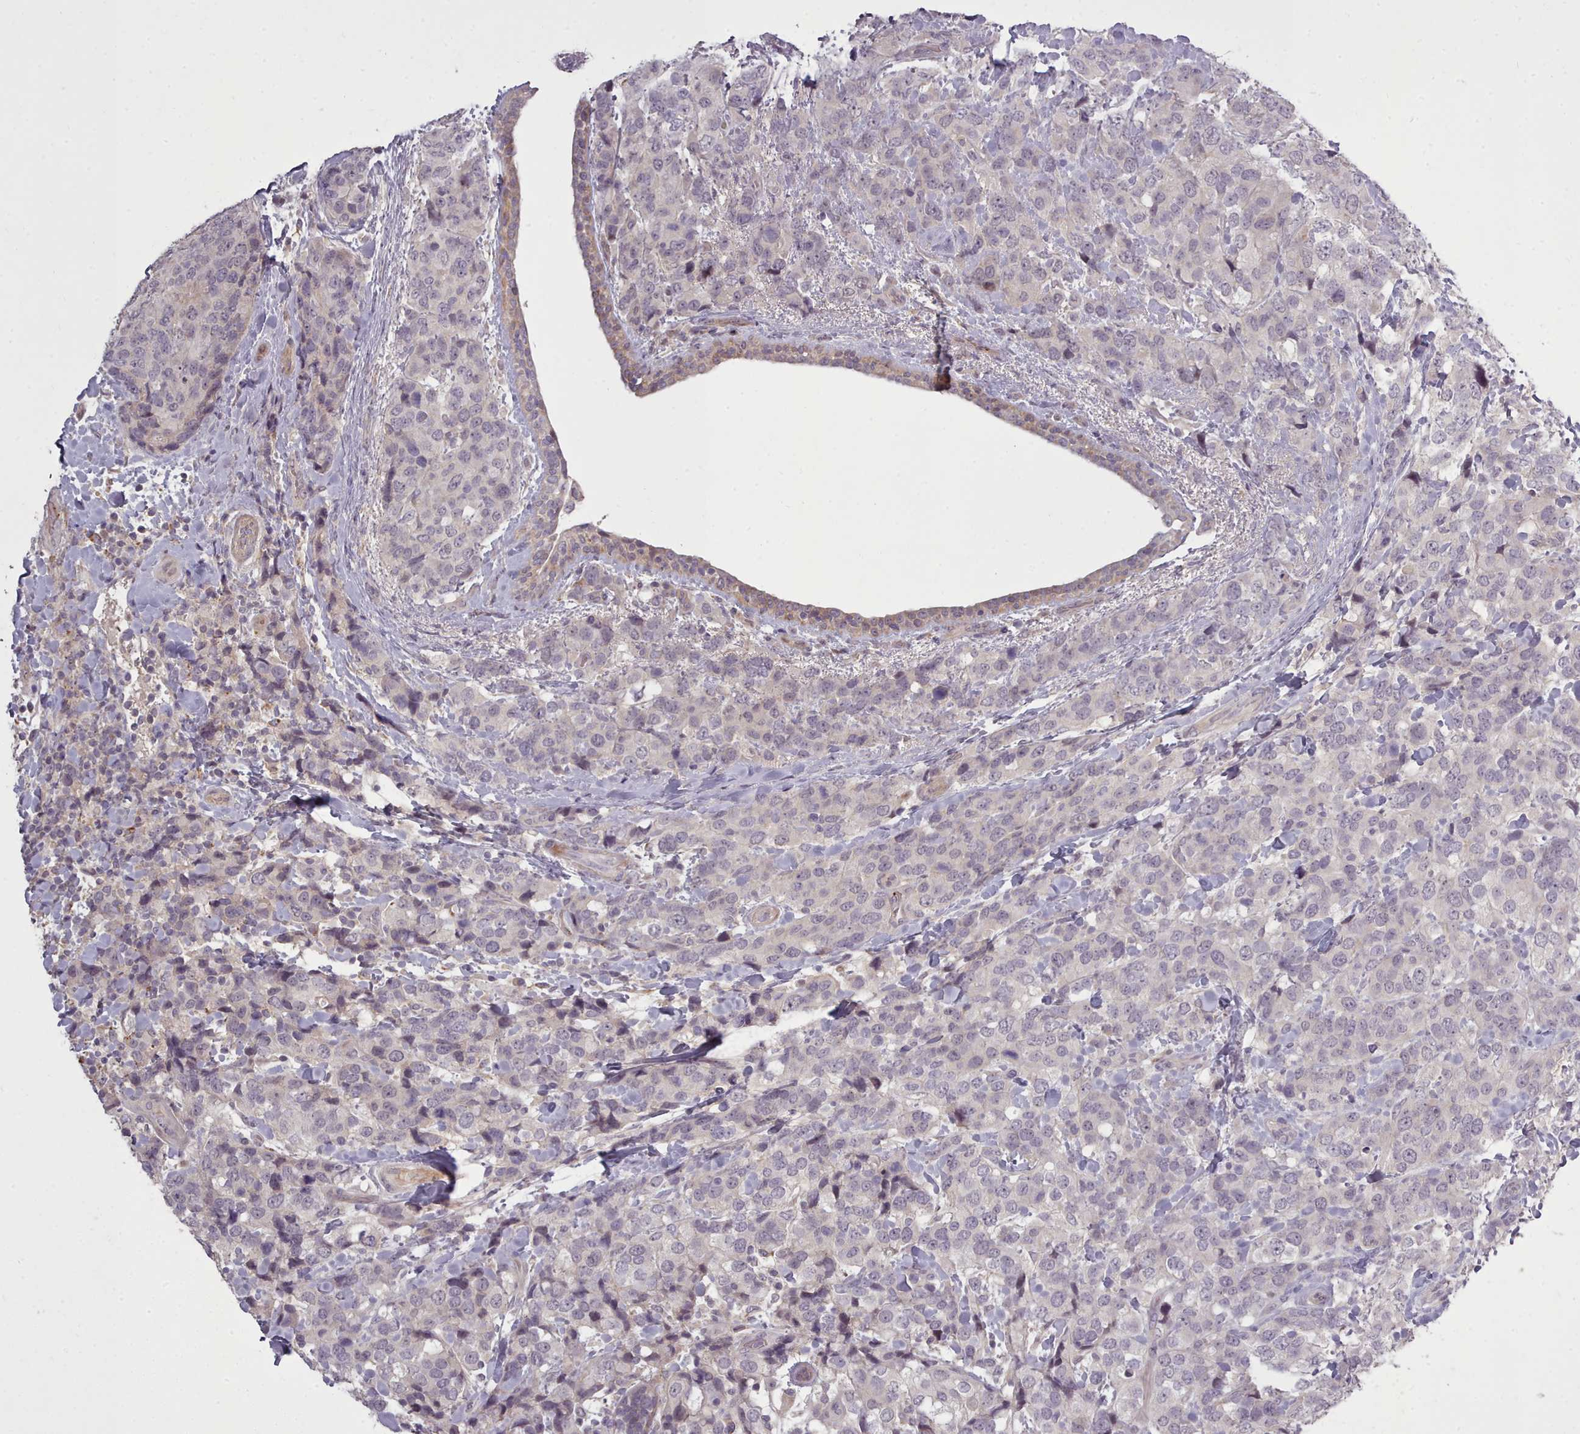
{"staining": {"intensity": "negative", "quantity": "none", "location": "none"}, "tissue": "breast cancer", "cell_type": "Tumor cells", "image_type": "cancer", "snomed": [{"axis": "morphology", "description": "Lobular carcinoma"}, {"axis": "topography", "description": "Breast"}], "caption": "Human breast cancer stained for a protein using immunohistochemistry (IHC) displays no positivity in tumor cells.", "gene": "LEFTY2", "patient": {"sex": "female", "age": 59}}